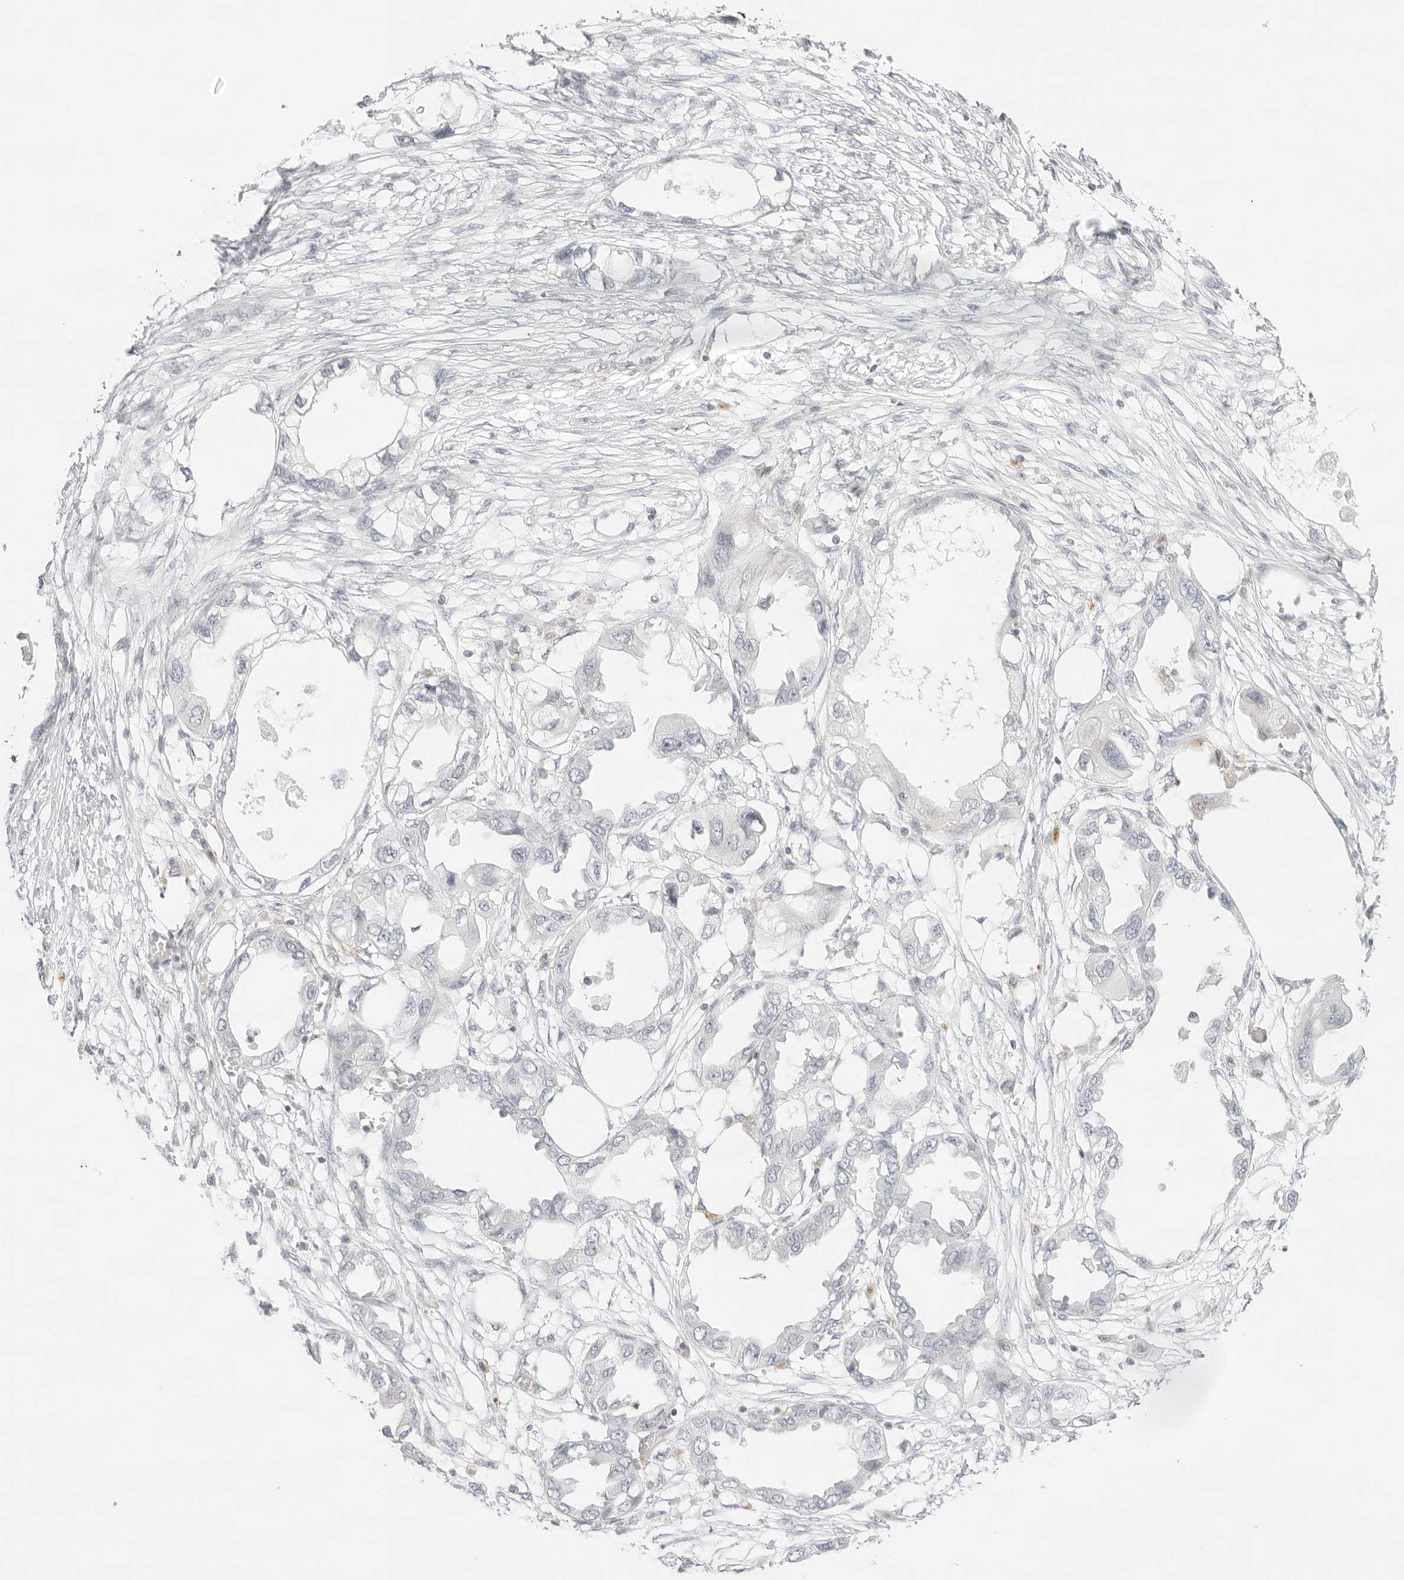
{"staining": {"intensity": "negative", "quantity": "none", "location": "none"}, "tissue": "endometrial cancer", "cell_type": "Tumor cells", "image_type": "cancer", "snomed": [{"axis": "morphology", "description": "Adenocarcinoma, NOS"}, {"axis": "morphology", "description": "Adenocarcinoma, metastatic, NOS"}, {"axis": "topography", "description": "Adipose tissue"}, {"axis": "topography", "description": "Endometrium"}], "caption": "High power microscopy histopathology image of an immunohistochemistry image of endometrial adenocarcinoma, revealing no significant expression in tumor cells. (DAB (3,3'-diaminobenzidine) immunohistochemistry, high magnification).", "gene": "TNFRSF14", "patient": {"sex": "female", "age": 67}}